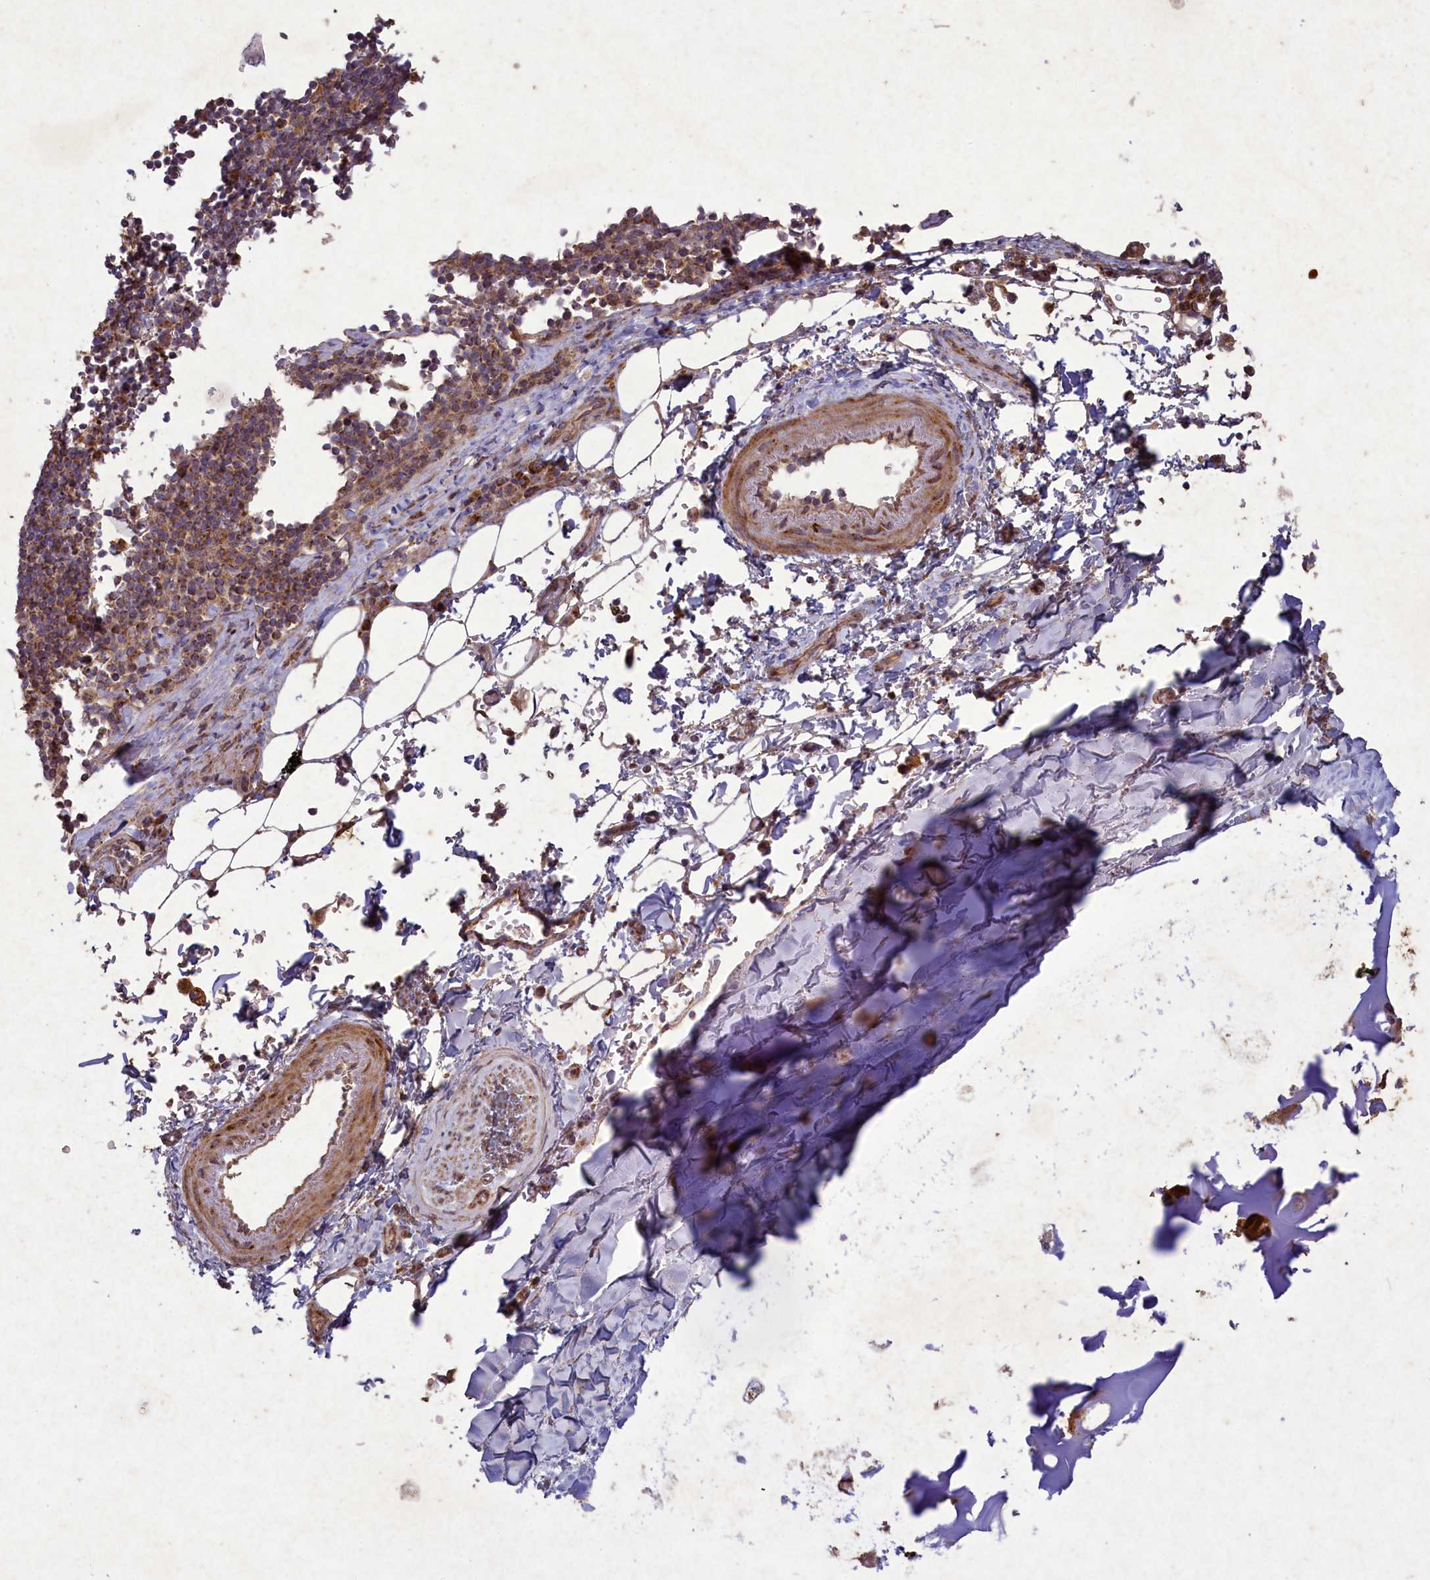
{"staining": {"intensity": "moderate", "quantity": ">75%", "location": "cytoplasmic/membranous"}, "tissue": "adipose tissue", "cell_type": "Adipocytes", "image_type": "normal", "snomed": [{"axis": "morphology", "description": "Normal tissue, NOS"}, {"axis": "topography", "description": "Lymph node"}, {"axis": "topography", "description": "Cartilage tissue"}, {"axis": "topography", "description": "Bronchus"}], "caption": "High-power microscopy captured an immunohistochemistry (IHC) micrograph of unremarkable adipose tissue, revealing moderate cytoplasmic/membranous staining in approximately >75% of adipocytes.", "gene": "CIAO2B", "patient": {"sex": "male", "age": 63}}